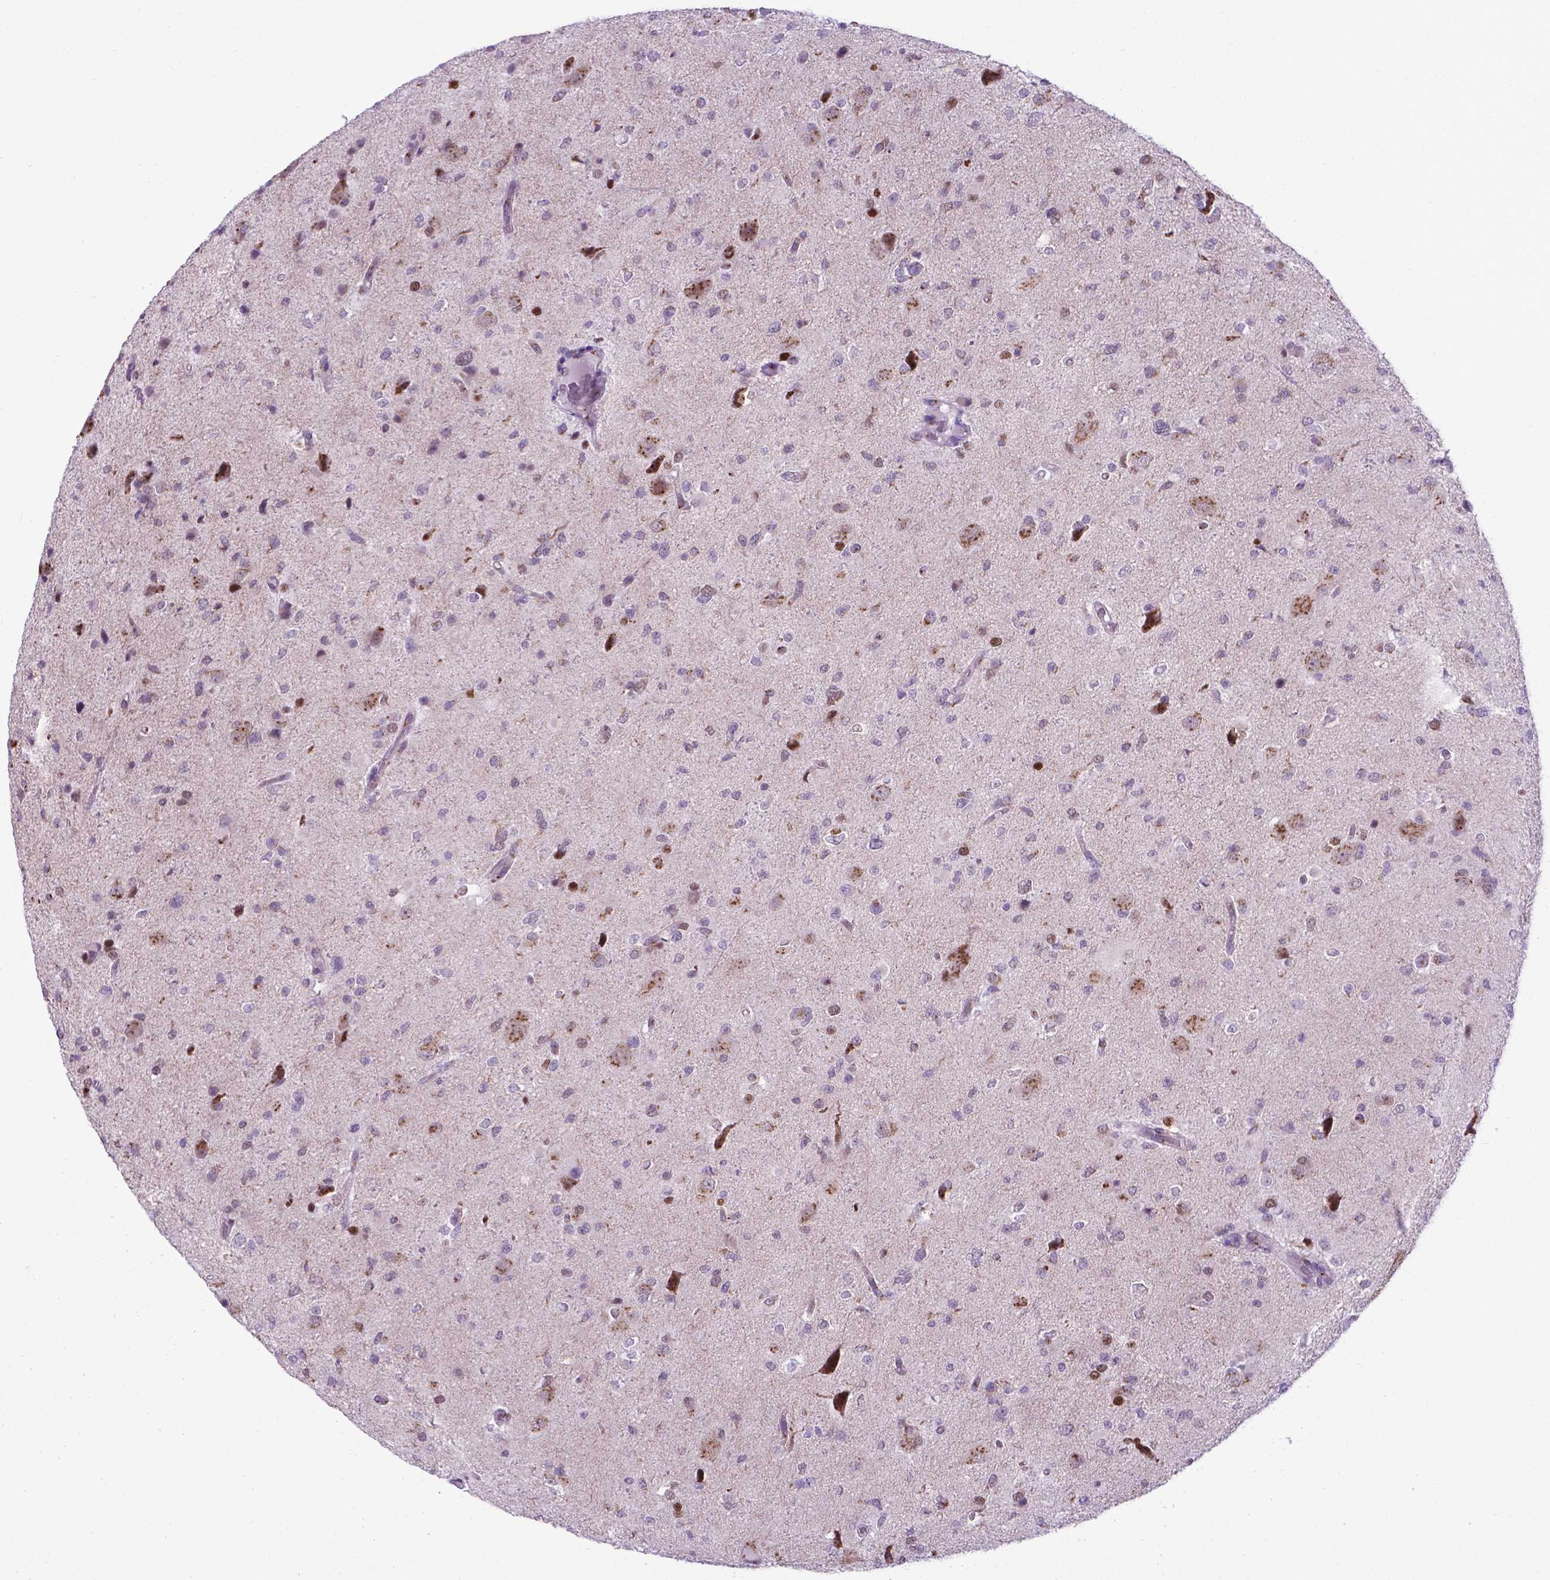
{"staining": {"intensity": "negative", "quantity": "none", "location": "none"}, "tissue": "glioma", "cell_type": "Tumor cells", "image_type": "cancer", "snomed": [{"axis": "morphology", "description": "Glioma, malignant, Low grade"}, {"axis": "topography", "description": "Brain"}], "caption": "This image is of glioma stained with IHC to label a protein in brown with the nuclei are counter-stained blue. There is no staining in tumor cells.", "gene": "MRPL10", "patient": {"sex": "female", "age": 32}}